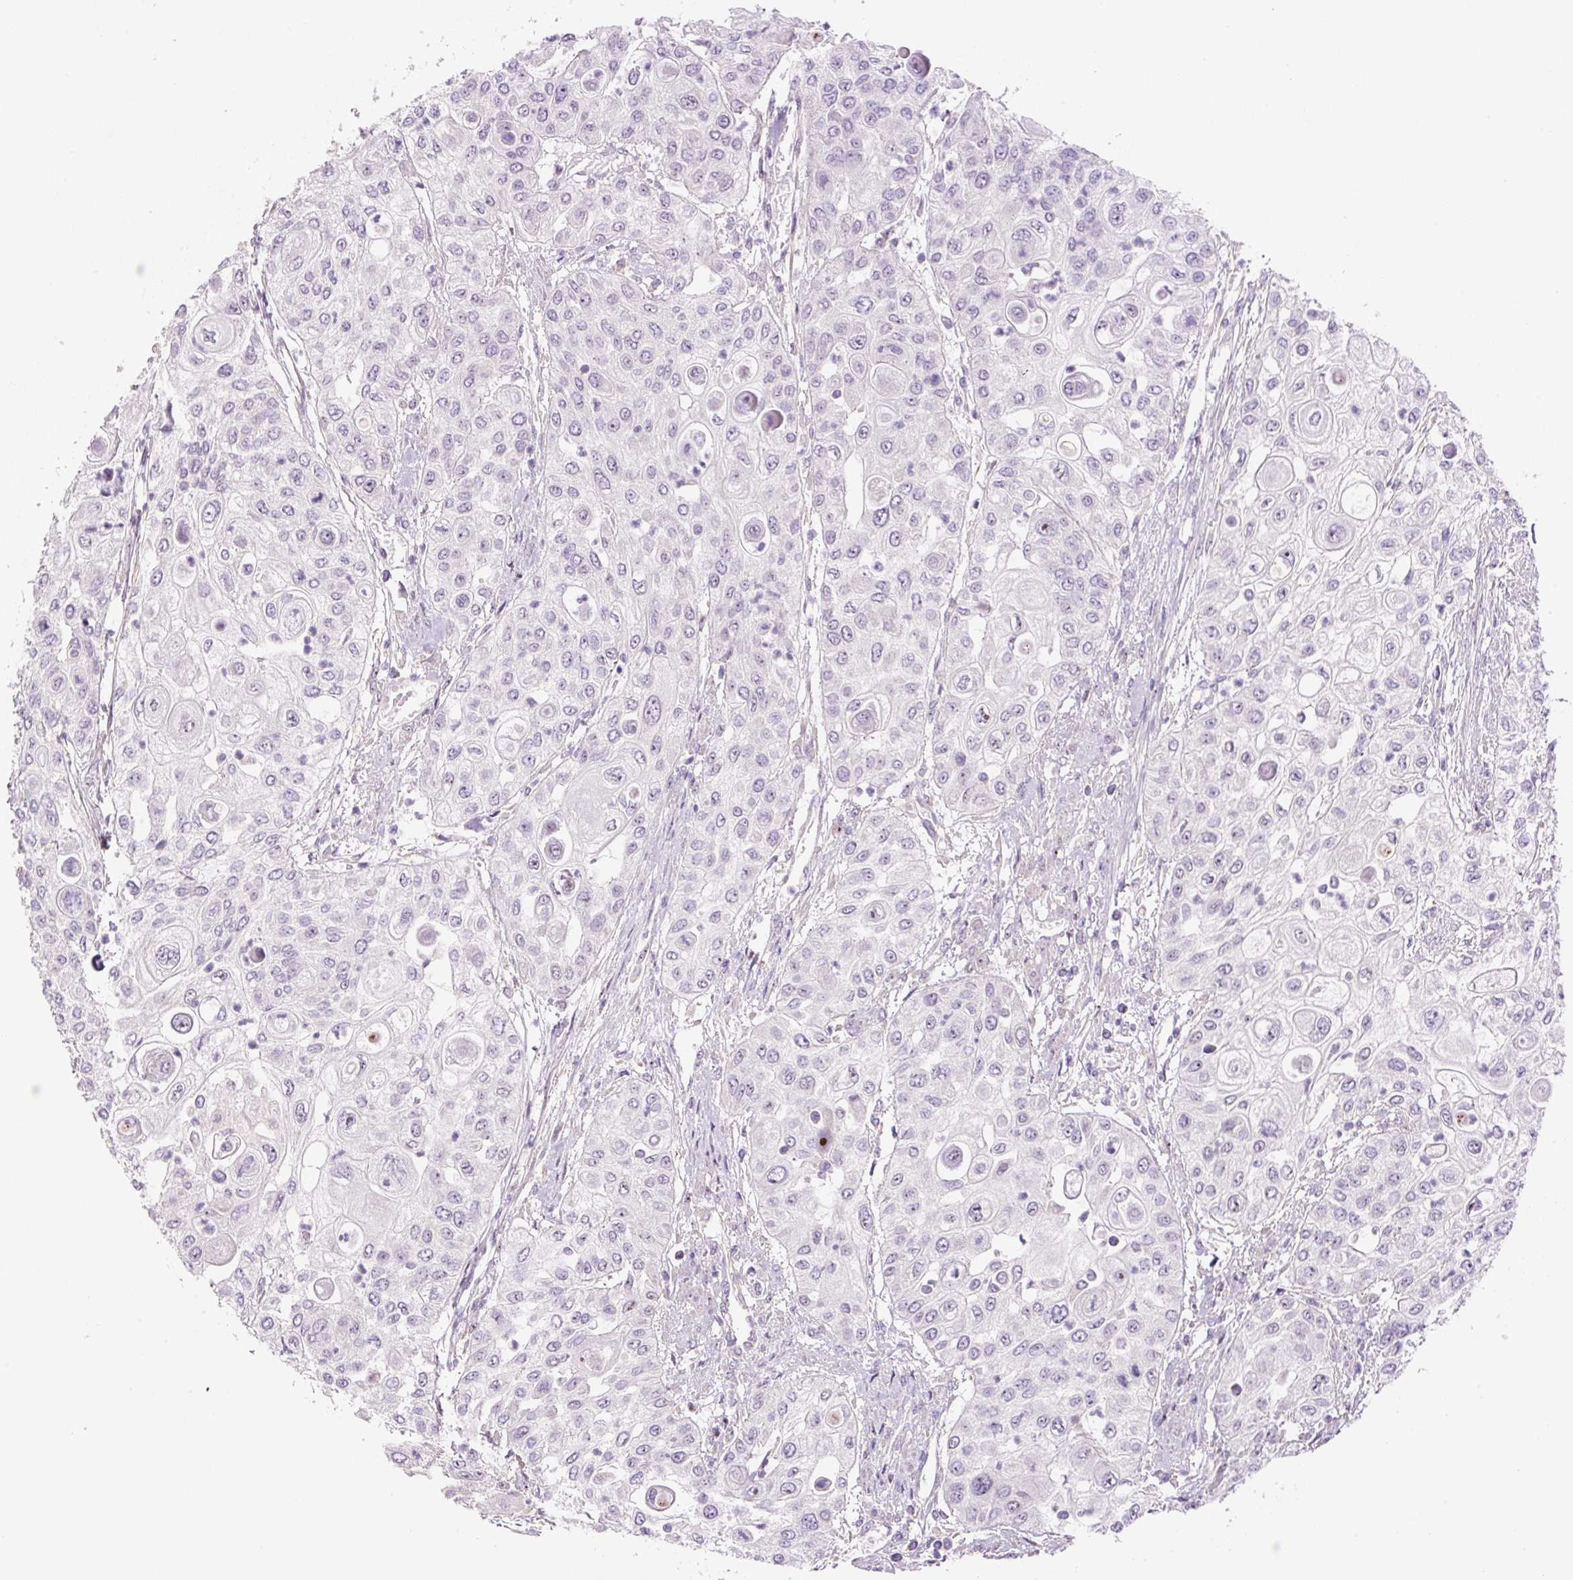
{"staining": {"intensity": "negative", "quantity": "none", "location": "none"}, "tissue": "urothelial cancer", "cell_type": "Tumor cells", "image_type": "cancer", "snomed": [{"axis": "morphology", "description": "Urothelial carcinoma, High grade"}, {"axis": "topography", "description": "Urinary bladder"}], "caption": "Human urothelial cancer stained for a protein using IHC shows no expression in tumor cells.", "gene": "TMEM151B", "patient": {"sex": "female", "age": 79}}